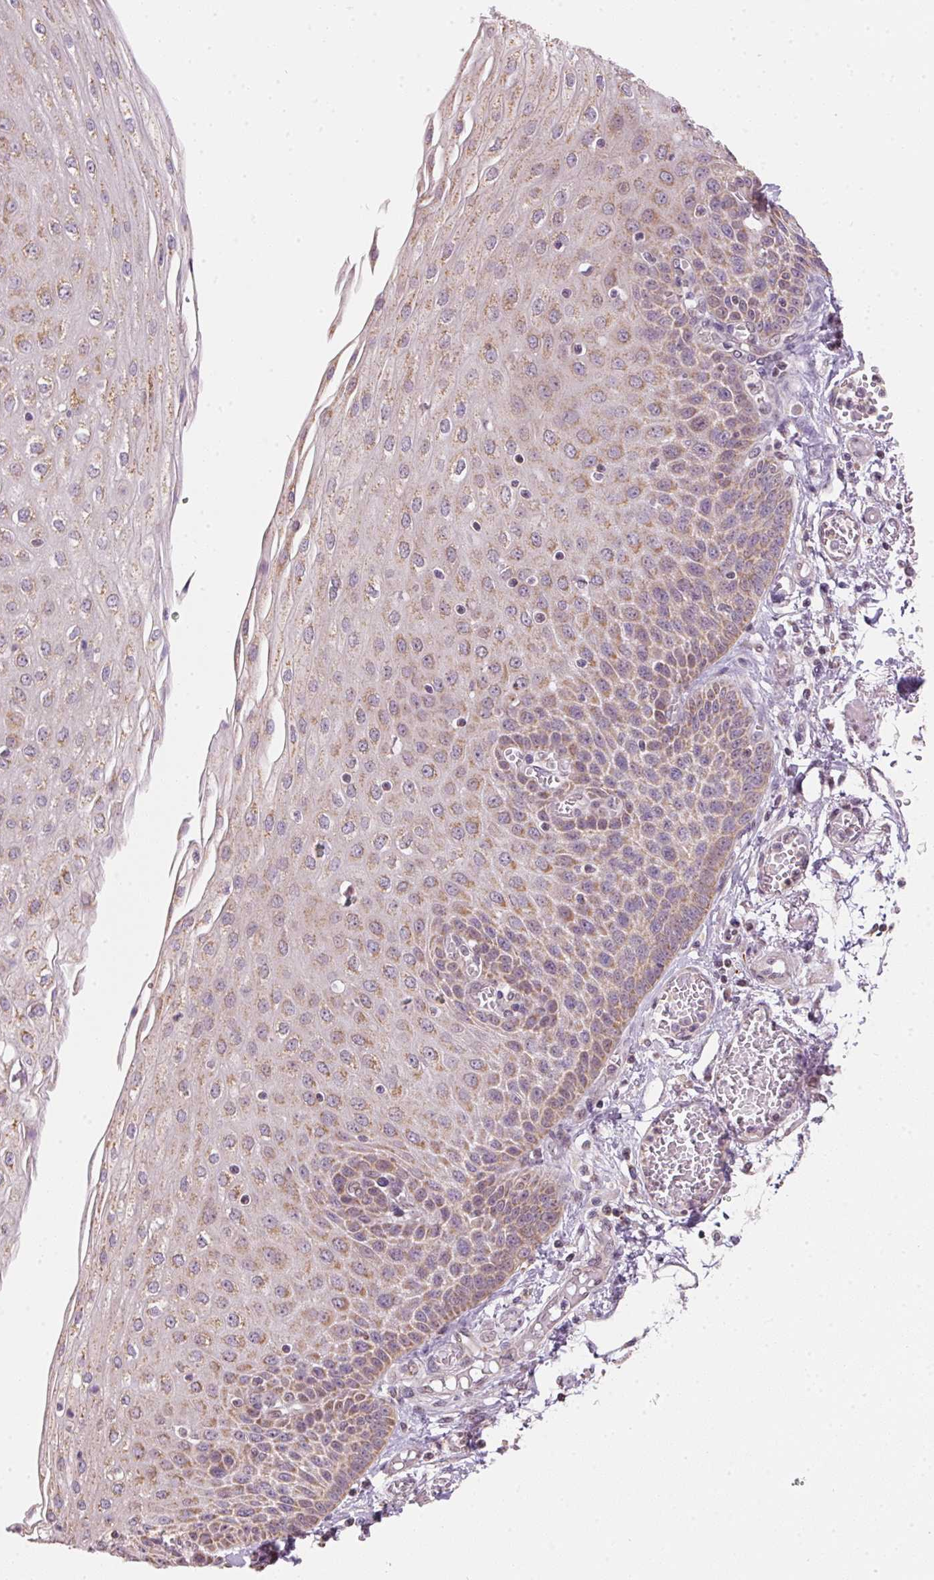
{"staining": {"intensity": "moderate", "quantity": "25%-75%", "location": "cytoplasmic/membranous"}, "tissue": "esophagus", "cell_type": "Squamous epithelial cells", "image_type": "normal", "snomed": [{"axis": "morphology", "description": "Normal tissue, NOS"}, {"axis": "morphology", "description": "Adenocarcinoma, NOS"}, {"axis": "topography", "description": "Esophagus"}], "caption": "The immunohistochemical stain labels moderate cytoplasmic/membranous expression in squamous epithelial cells of normal esophagus.", "gene": "SC5D", "patient": {"sex": "male", "age": 81}}